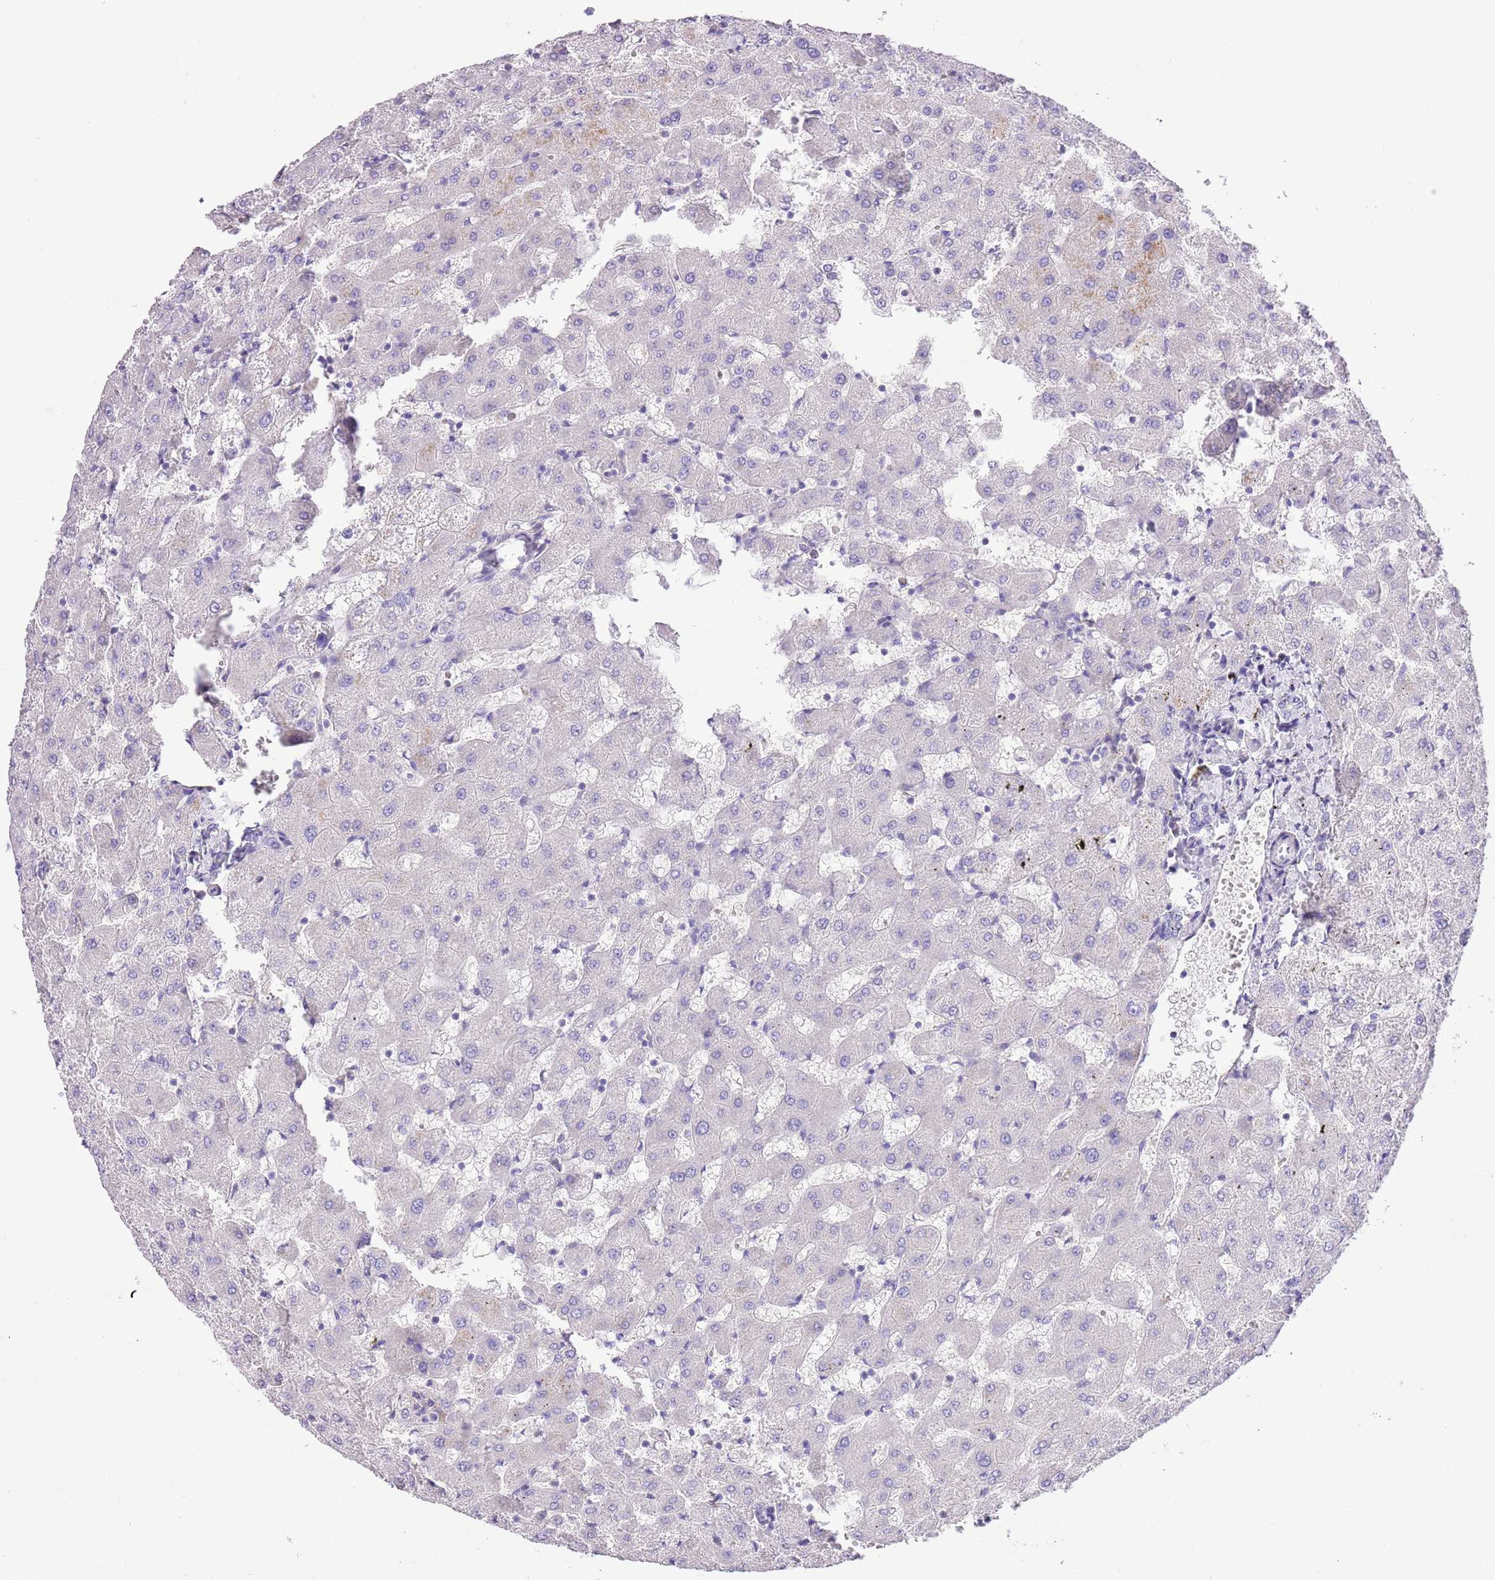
{"staining": {"intensity": "negative", "quantity": "none", "location": "none"}, "tissue": "liver", "cell_type": "Cholangiocytes", "image_type": "normal", "snomed": [{"axis": "morphology", "description": "Normal tissue, NOS"}, {"axis": "topography", "description": "Liver"}], "caption": "Immunohistochemical staining of benign human liver shows no significant staining in cholangiocytes.", "gene": "CLEC2A", "patient": {"sex": "female", "age": 63}}